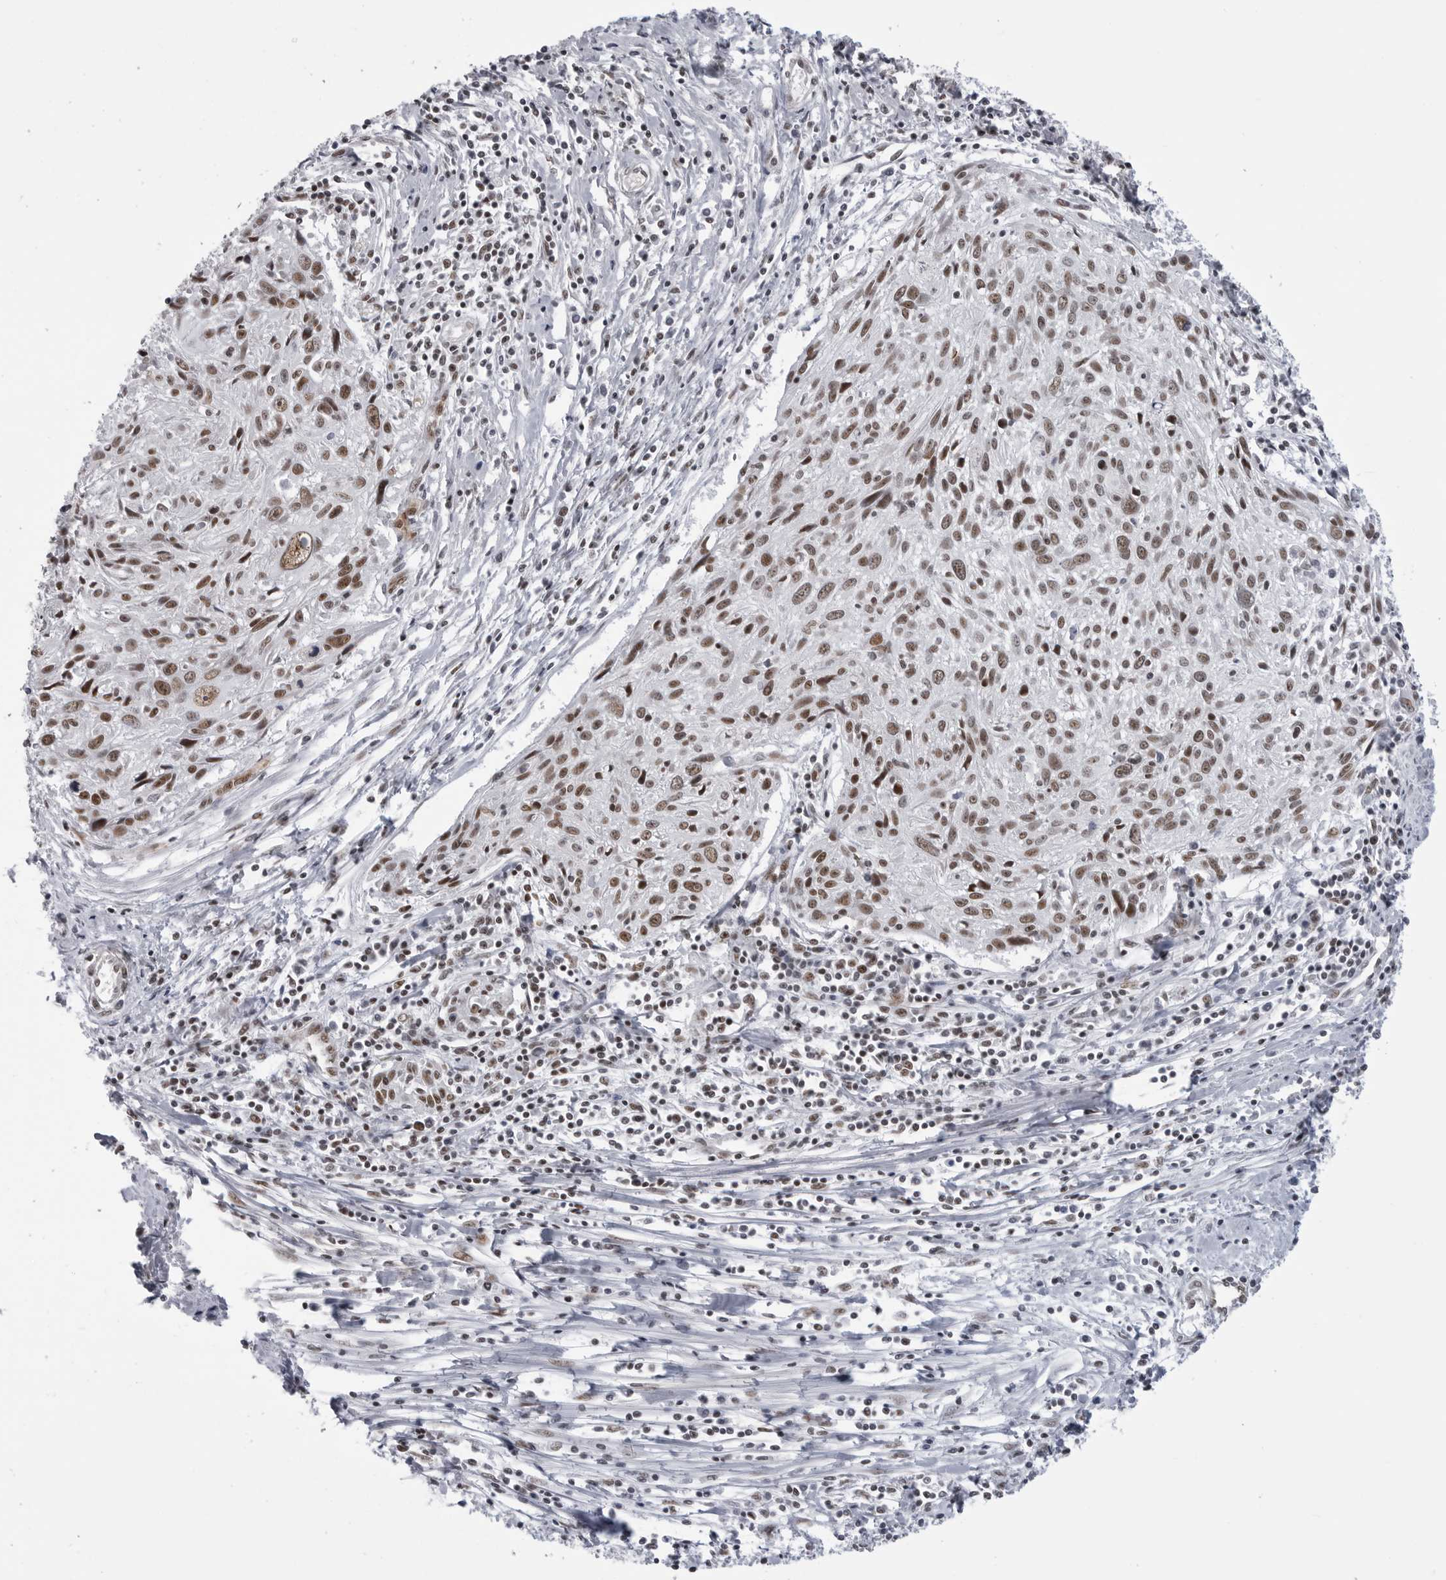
{"staining": {"intensity": "moderate", "quantity": ">75%", "location": "nuclear"}, "tissue": "cervical cancer", "cell_type": "Tumor cells", "image_type": "cancer", "snomed": [{"axis": "morphology", "description": "Squamous cell carcinoma, NOS"}, {"axis": "topography", "description": "Cervix"}], "caption": "High-power microscopy captured an immunohistochemistry image of cervical cancer, revealing moderate nuclear expression in about >75% of tumor cells.", "gene": "RNF26", "patient": {"sex": "female", "age": 51}}